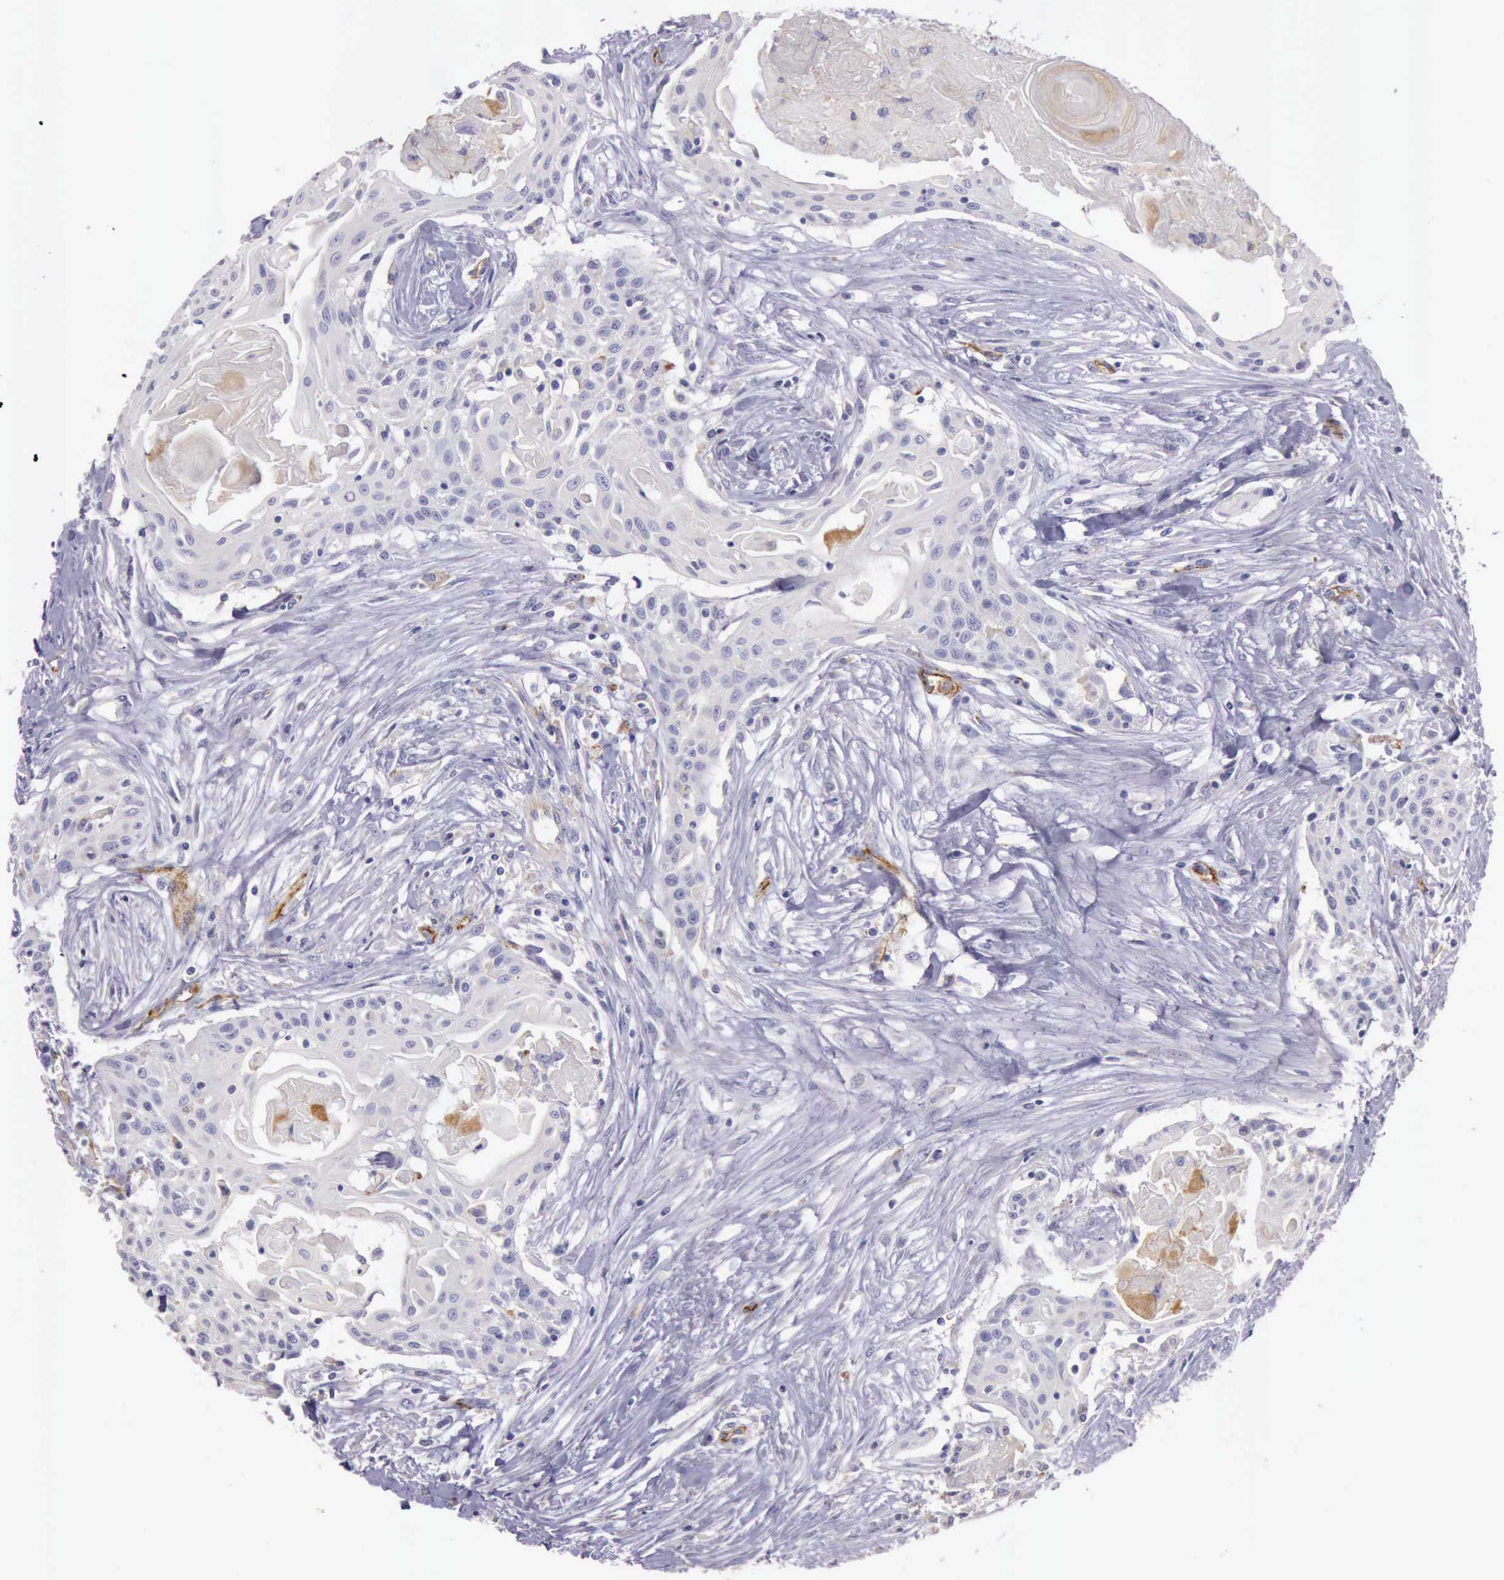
{"staining": {"intensity": "negative", "quantity": "none", "location": "none"}, "tissue": "head and neck cancer", "cell_type": "Tumor cells", "image_type": "cancer", "snomed": [{"axis": "morphology", "description": "Squamous cell carcinoma, NOS"}, {"axis": "morphology", "description": "Squamous cell carcinoma, metastatic, NOS"}, {"axis": "topography", "description": "Lymph node"}, {"axis": "topography", "description": "Salivary gland"}, {"axis": "topography", "description": "Head-Neck"}], "caption": "Immunohistochemistry image of neoplastic tissue: human head and neck cancer (squamous cell carcinoma) stained with DAB (3,3'-diaminobenzidine) reveals no significant protein staining in tumor cells.", "gene": "TCEANC", "patient": {"sex": "female", "age": 74}}